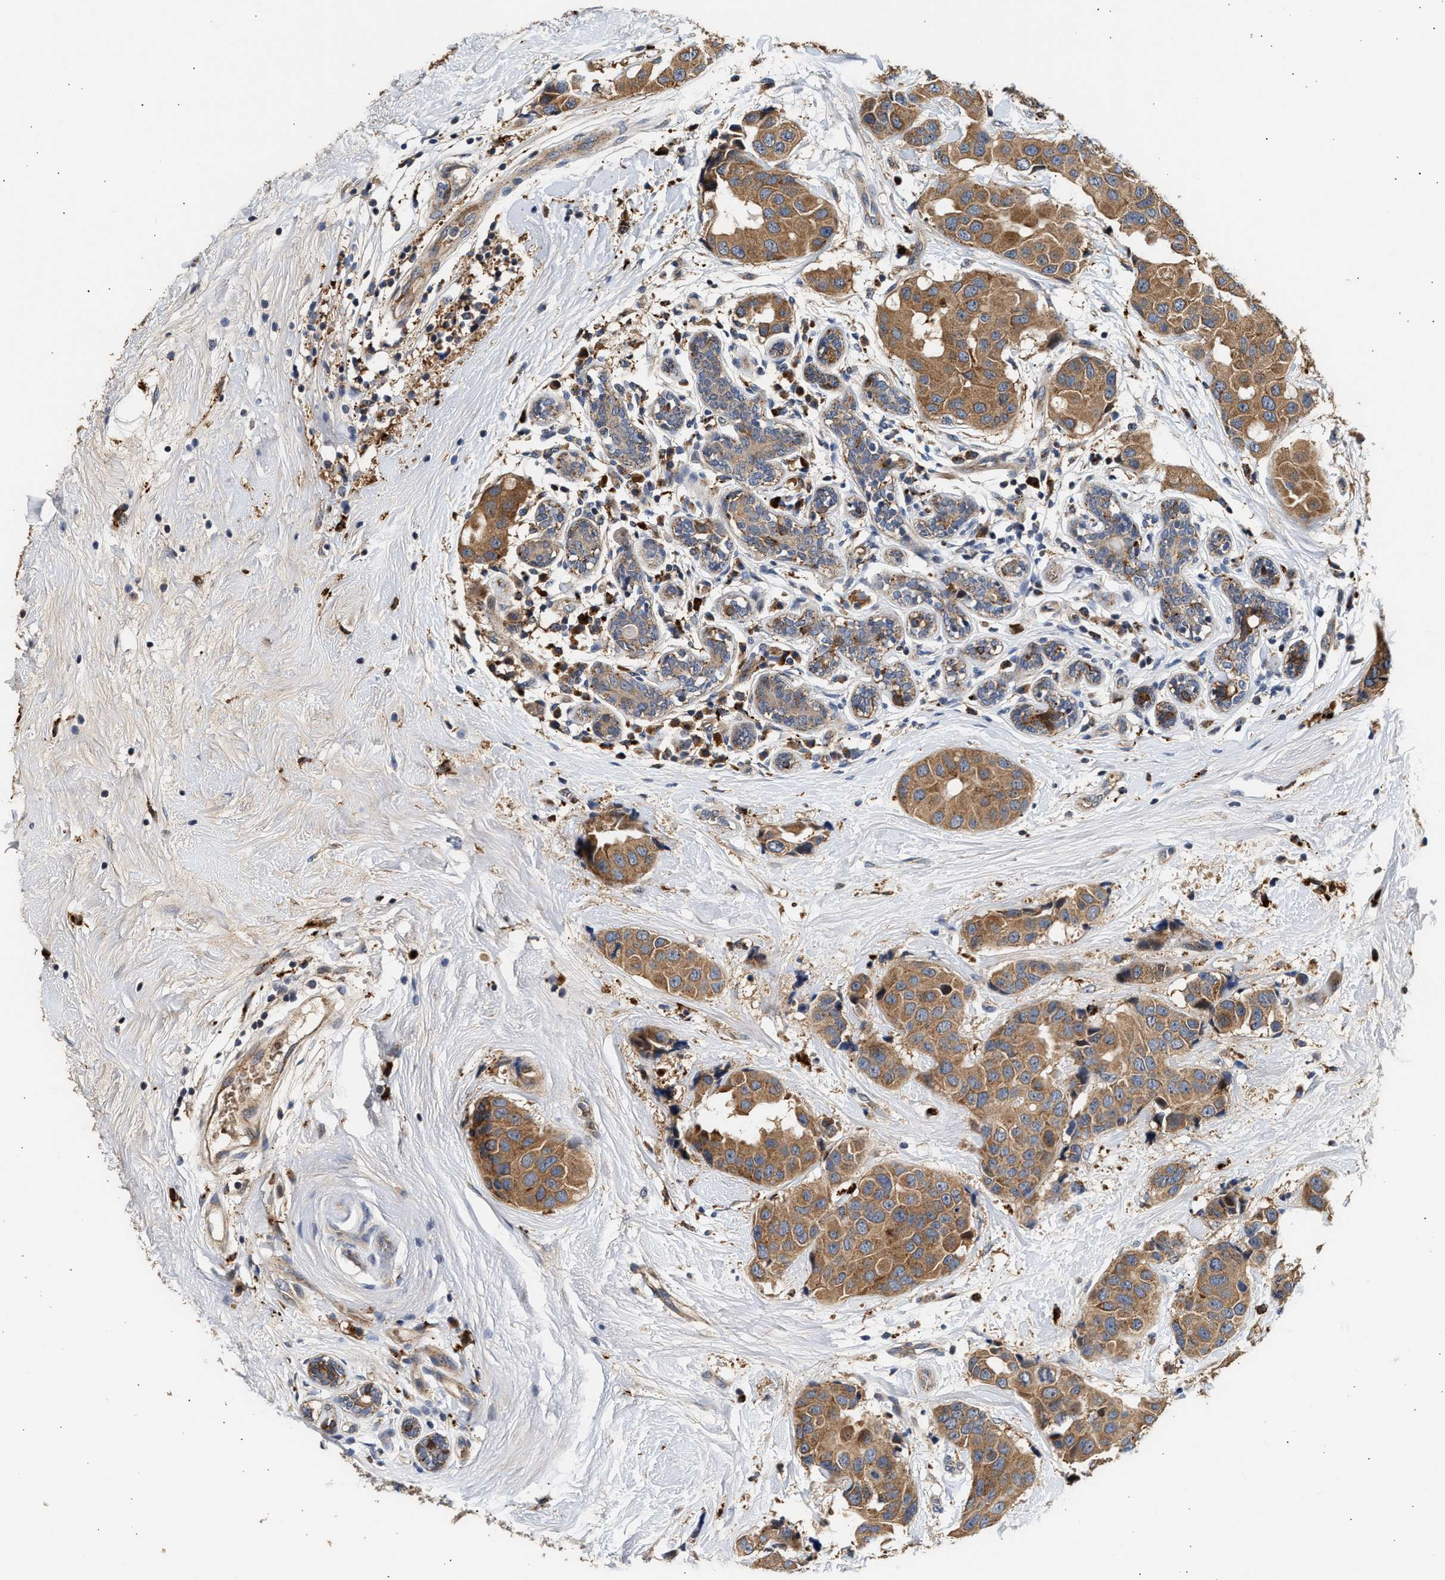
{"staining": {"intensity": "moderate", "quantity": ">75%", "location": "cytoplasmic/membranous"}, "tissue": "breast cancer", "cell_type": "Tumor cells", "image_type": "cancer", "snomed": [{"axis": "morphology", "description": "Normal tissue, NOS"}, {"axis": "morphology", "description": "Duct carcinoma"}, {"axis": "topography", "description": "Breast"}], "caption": "A micrograph of human intraductal carcinoma (breast) stained for a protein shows moderate cytoplasmic/membranous brown staining in tumor cells. (Brightfield microscopy of DAB IHC at high magnification).", "gene": "PLD3", "patient": {"sex": "female", "age": 39}}